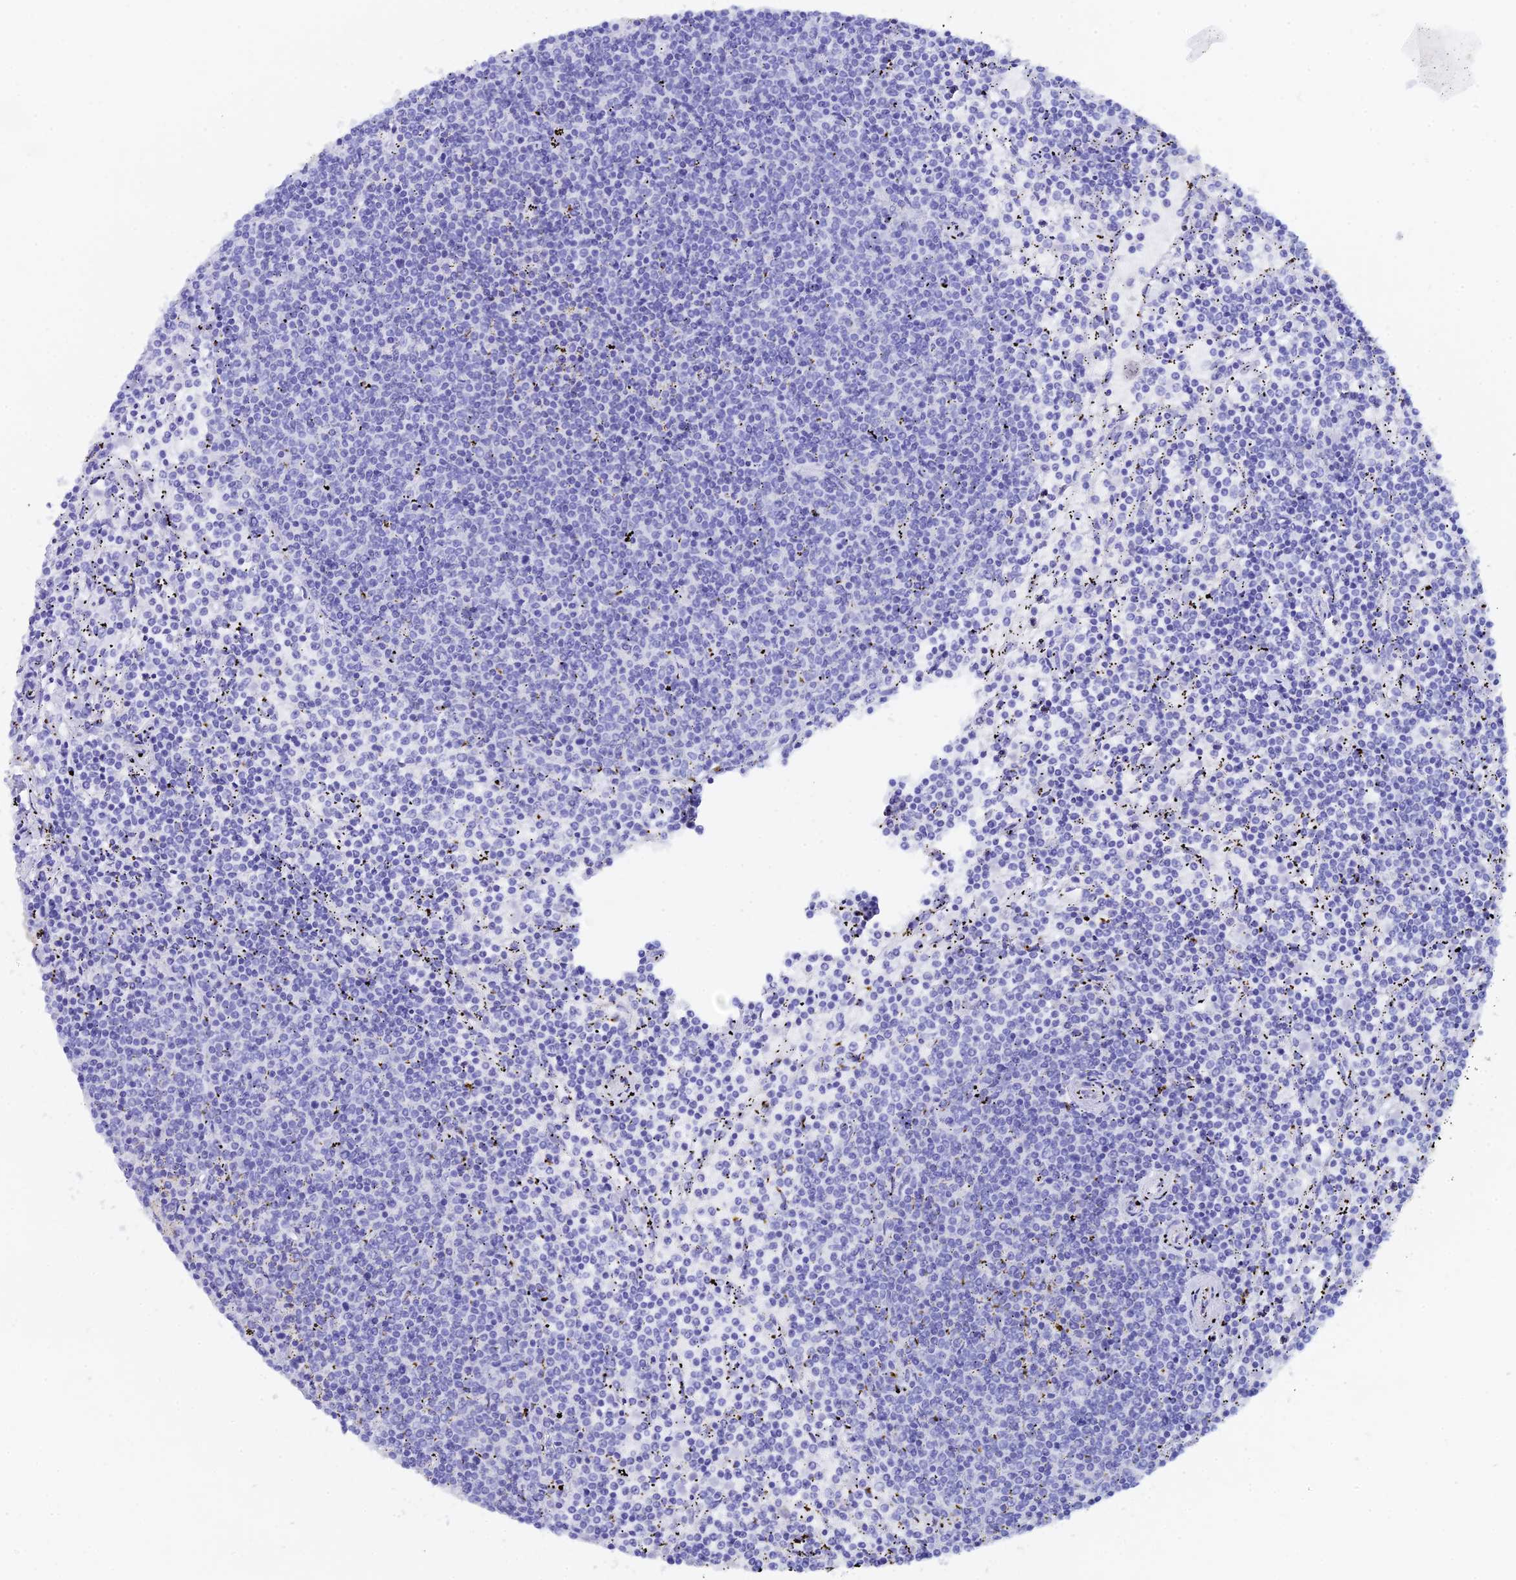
{"staining": {"intensity": "negative", "quantity": "none", "location": "none"}, "tissue": "lymphoma", "cell_type": "Tumor cells", "image_type": "cancer", "snomed": [{"axis": "morphology", "description": "Malignant lymphoma, non-Hodgkin's type, Low grade"}, {"axis": "topography", "description": "Spleen"}], "caption": "Immunohistochemistry of lymphoma demonstrates no expression in tumor cells.", "gene": "REG1A", "patient": {"sex": "female", "age": 50}}